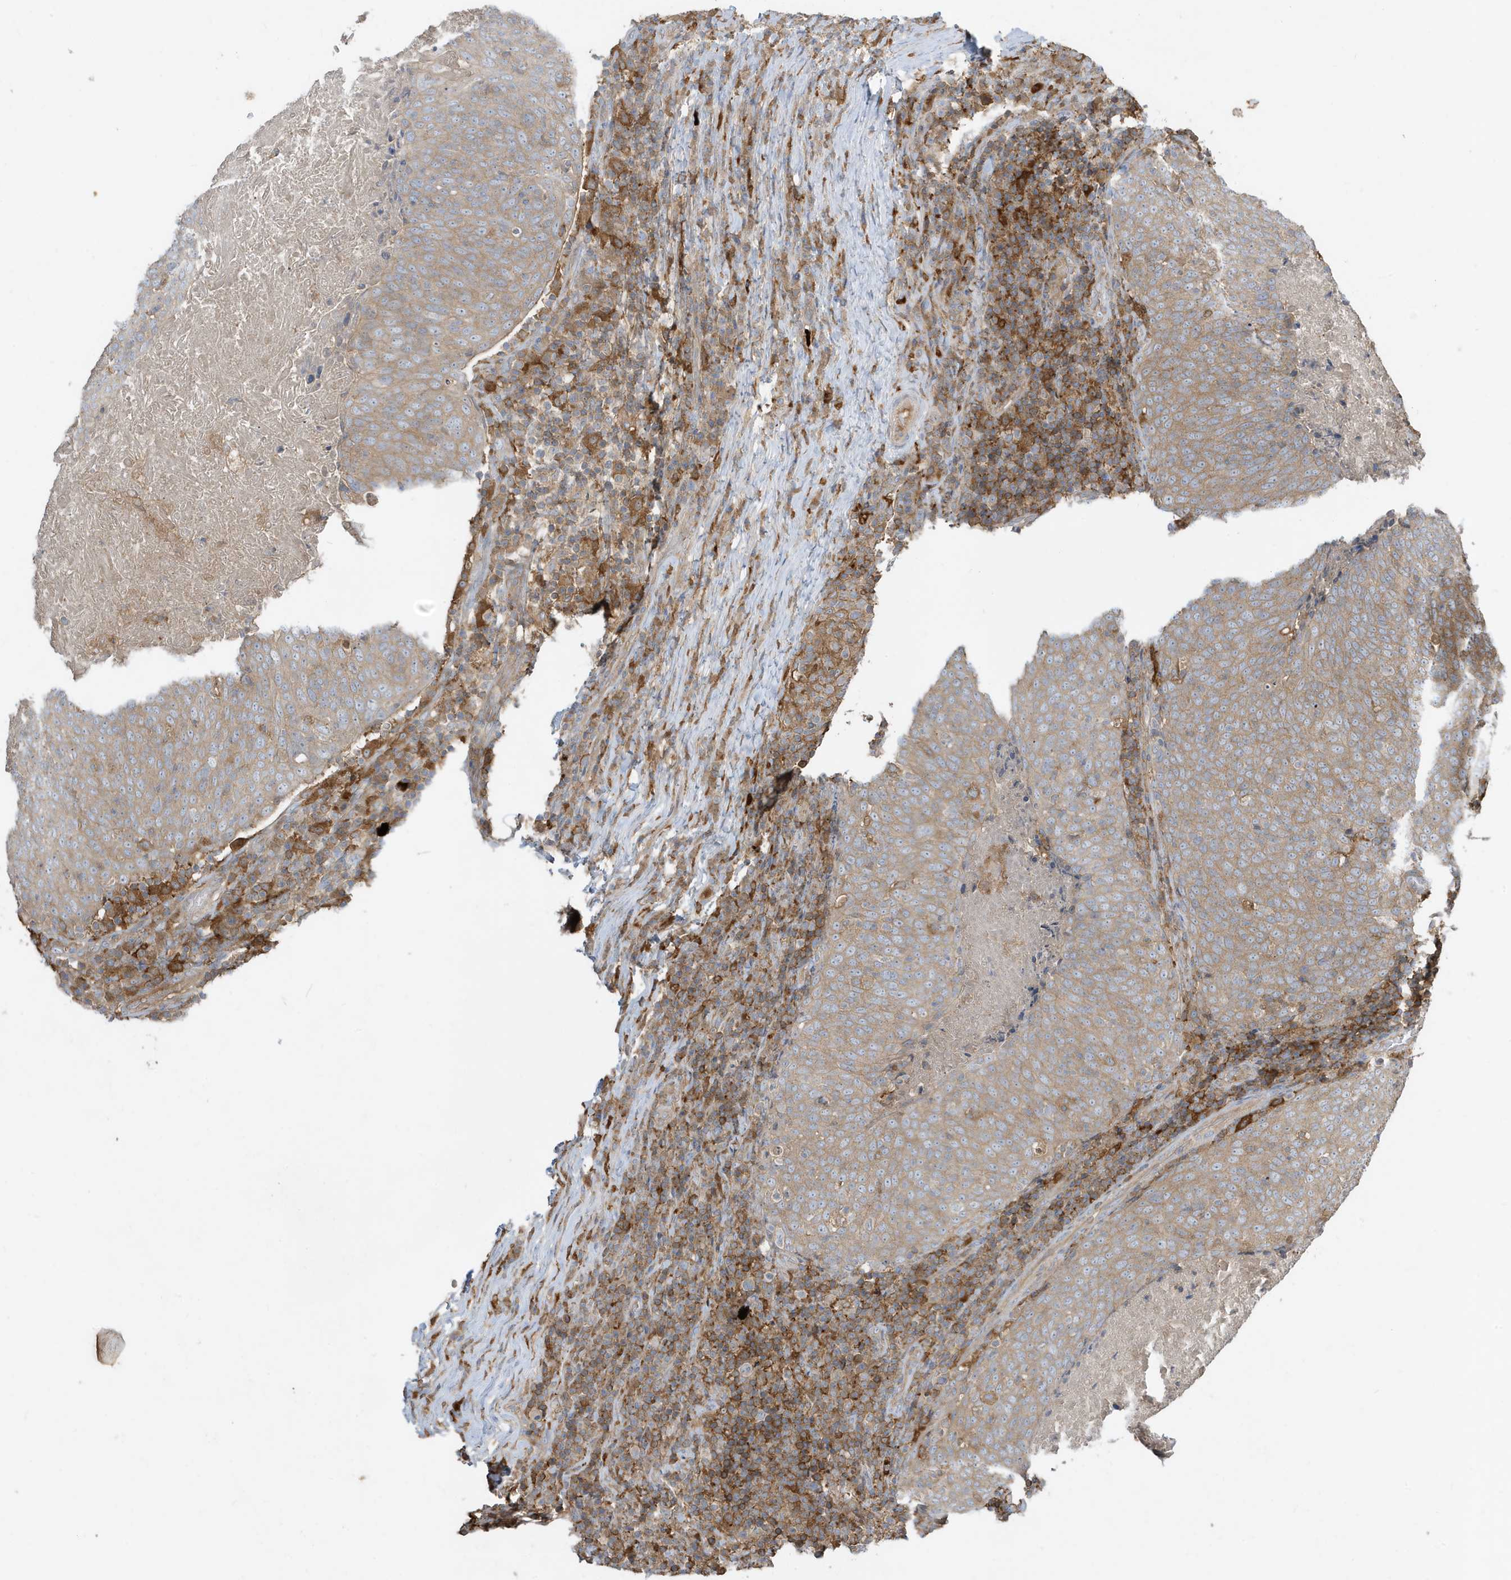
{"staining": {"intensity": "weak", "quantity": ">75%", "location": "cytoplasmic/membranous"}, "tissue": "head and neck cancer", "cell_type": "Tumor cells", "image_type": "cancer", "snomed": [{"axis": "morphology", "description": "Squamous cell carcinoma, NOS"}, {"axis": "morphology", "description": "Squamous cell carcinoma, metastatic, NOS"}, {"axis": "topography", "description": "Lymph node"}, {"axis": "topography", "description": "Head-Neck"}], "caption": "Tumor cells show weak cytoplasmic/membranous expression in approximately >75% of cells in metastatic squamous cell carcinoma (head and neck). (brown staining indicates protein expression, while blue staining denotes nuclei).", "gene": "ABTB1", "patient": {"sex": "male", "age": 62}}